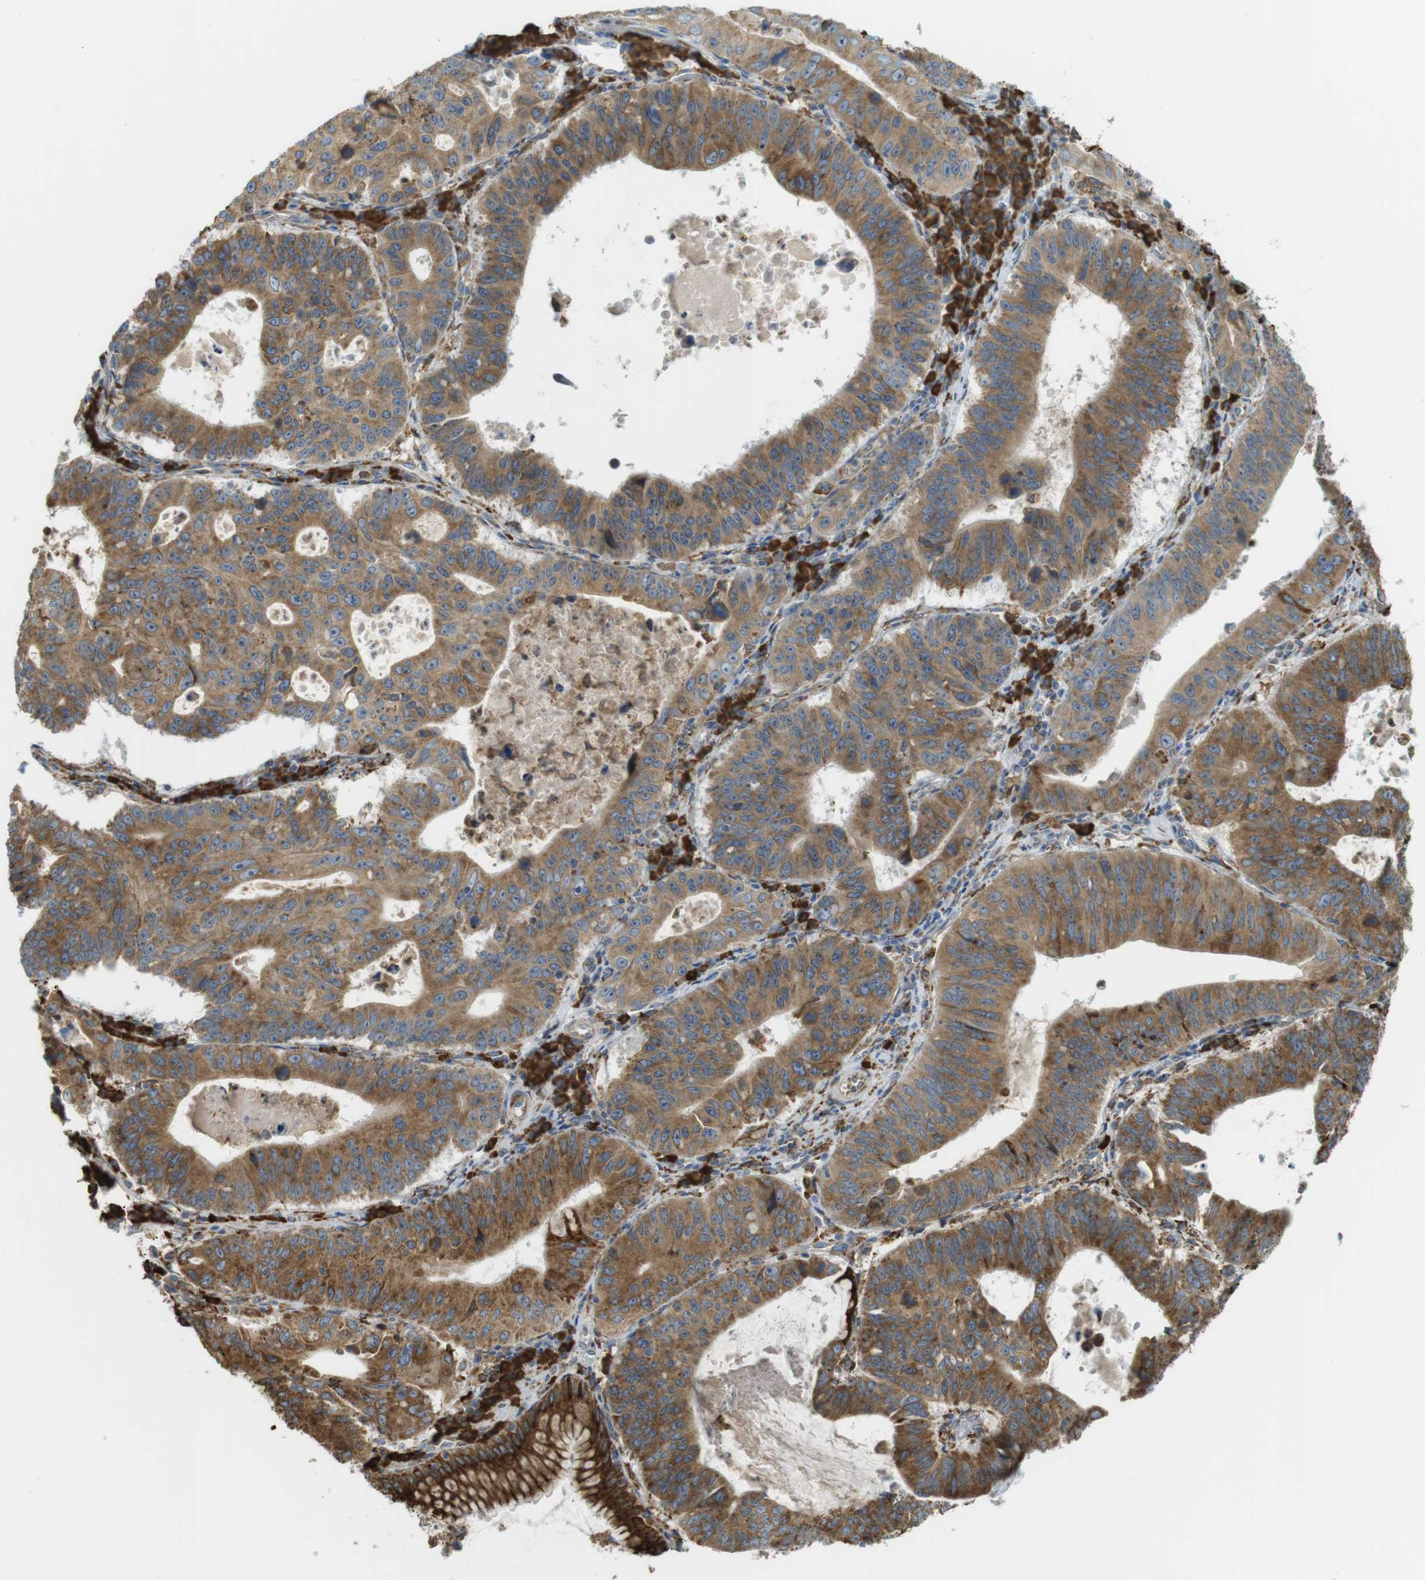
{"staining": {"intensity": "moderate", "quantity": ">75%", "location": "cytoplasmic/membranous"}, "tissue": "stomach cancer", "cell_type": "Tumor cells", "image_type": "cancer", "snomed": [{"axis": "morphology", "description": "Adenocarcinoma, NOS"}, {"axis": "topography", "description": "Stomach"}], "caption": "Immunohistochemical staining of human stomach cancer (adenocarcinoma) exhibits medium levels of moderate cytoplasmic/membranous protein staining in approximately >75% of tumor cells.", "gene": "MBOAT2", "patient": {"sex": "male", "age": 59}}